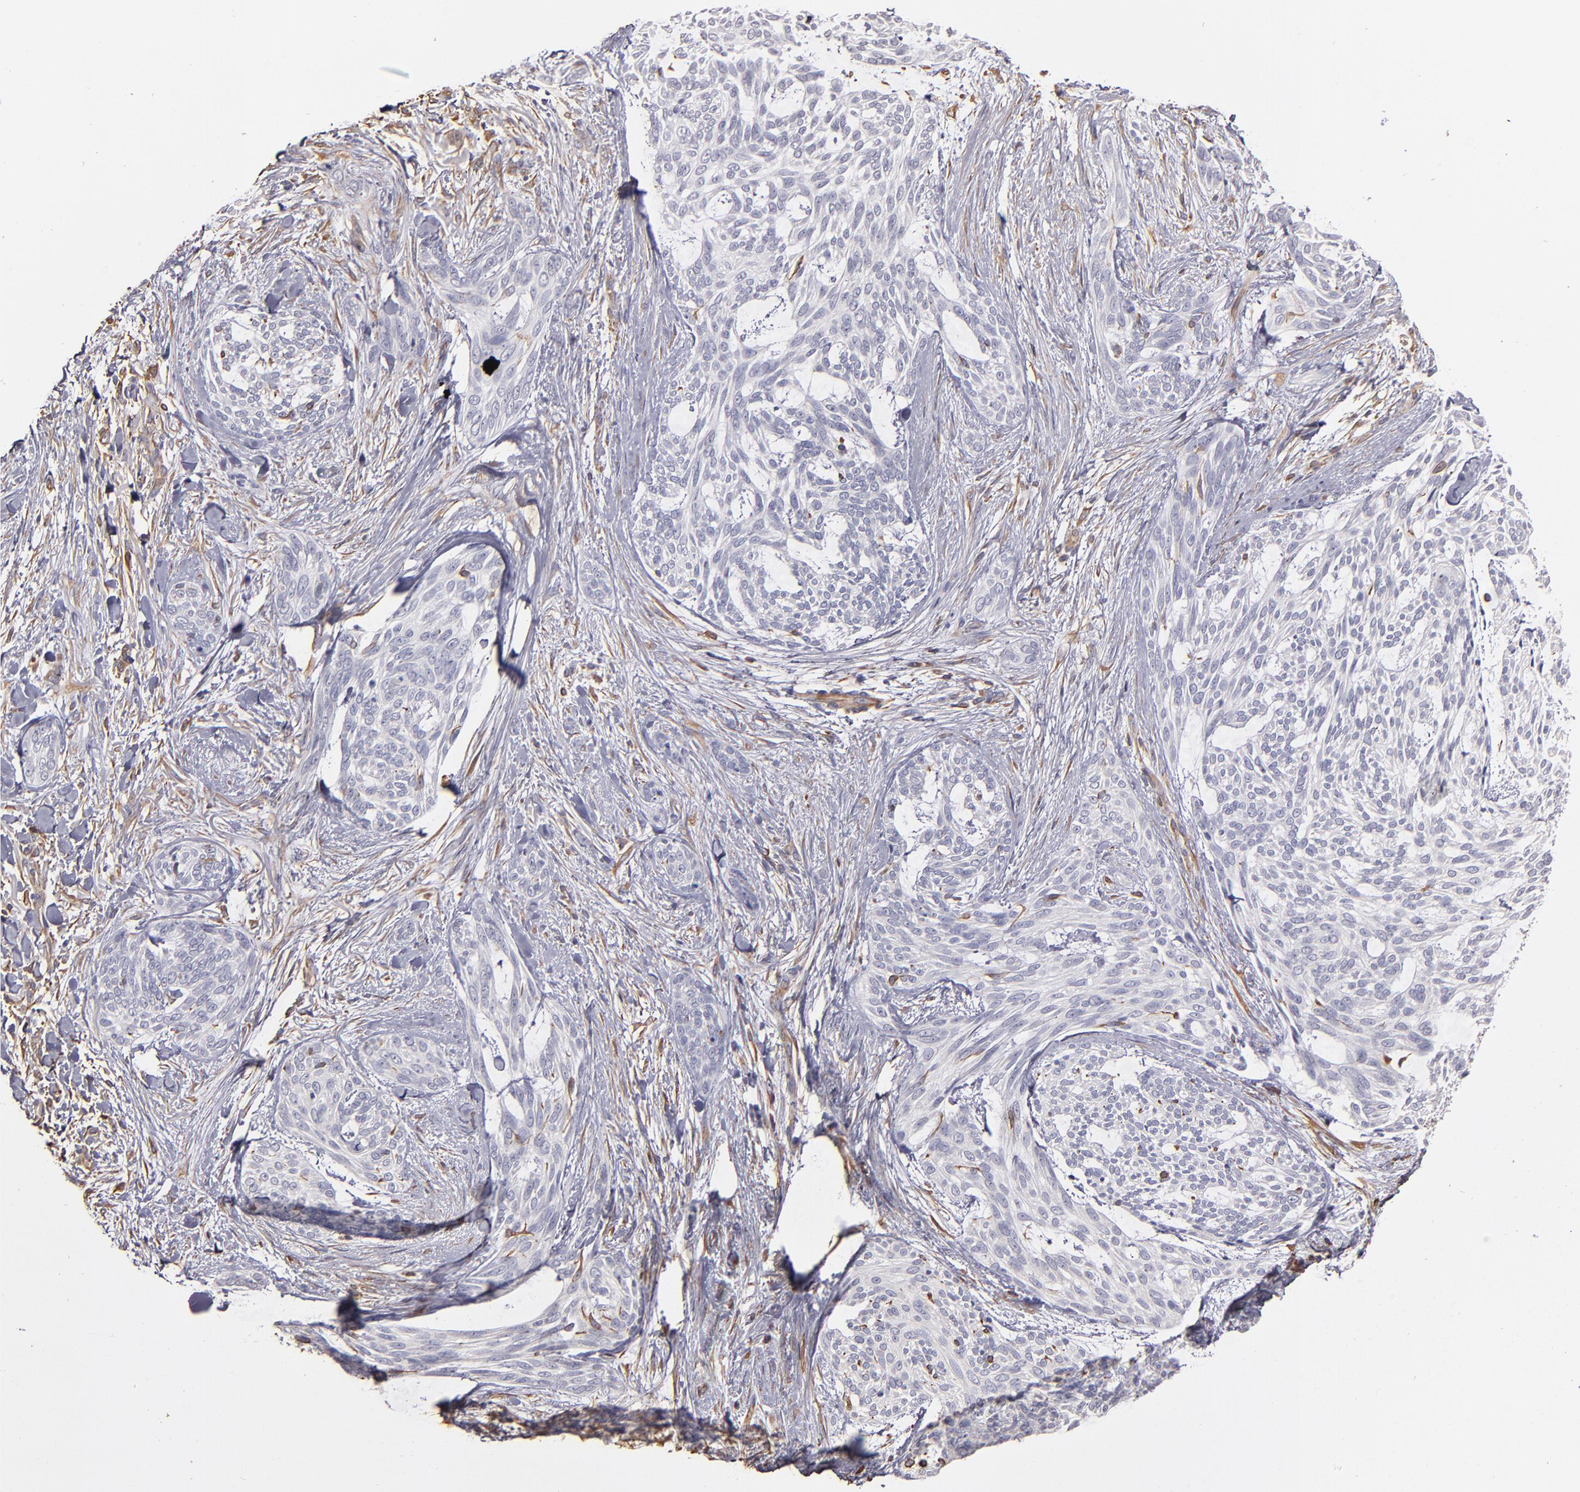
{"staining": {"intensity": "negative", "quantity": "none", "location": "none"}, "tissue": "skin cancer", "cell_type": "Tumor cells", "image_type": "cancer", "snomed": [{"axis": "morphology", "description": "Normal tissue, NOS"}, {"axis": "morphology", "description": "Basal cell carcinoma"}, {"axis": "topography", "description": "Skin"}], "caption": "Tumor cells show no significant positivity in skin basal cell carcinoma.", "gene": "ABCC1", "patient": {"sex": "female", "age": 71}}